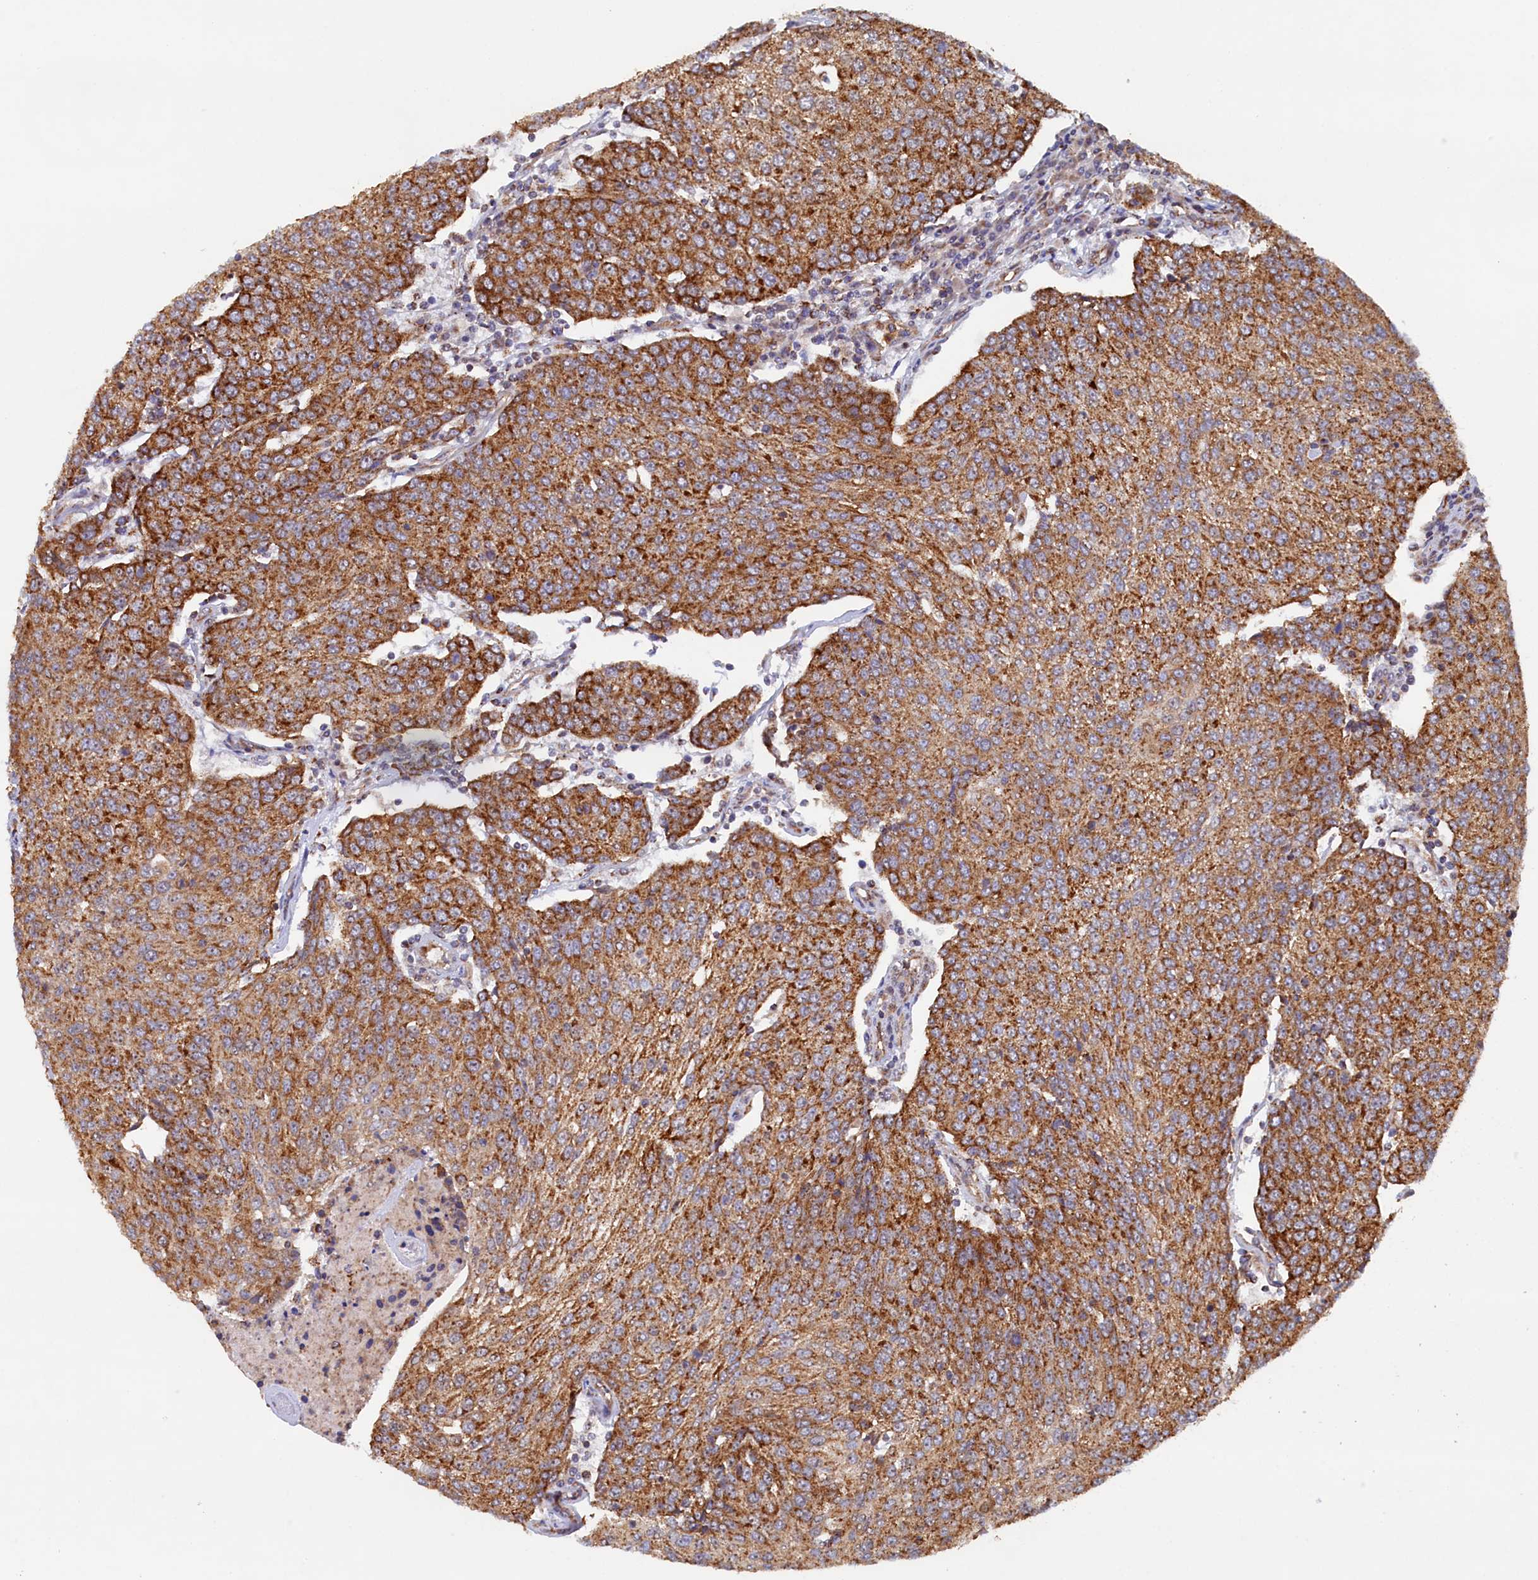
{"staining": {"intensity": "moderate", "quantity": ">75%", "location": "cytoplasmic/membranous"}, "tissue": "urothelial cancer", "cell_type": "Tumor cells", "image_type": "cancer", "snomed": [{"axis": "morphology", "description": "Urothelial carcinoma, High grade"}, {"axis": "topography", "description": "Urinary bladder"}], "caption": "The micrograph displays immunohistochemical staining of urothelial cancer. There is moderate cytoplasmic/membranous positivity is seen in about >75% of tumor cells.", "gene": "UBE3B", "patient": {"sex": "female", "age": 85}}